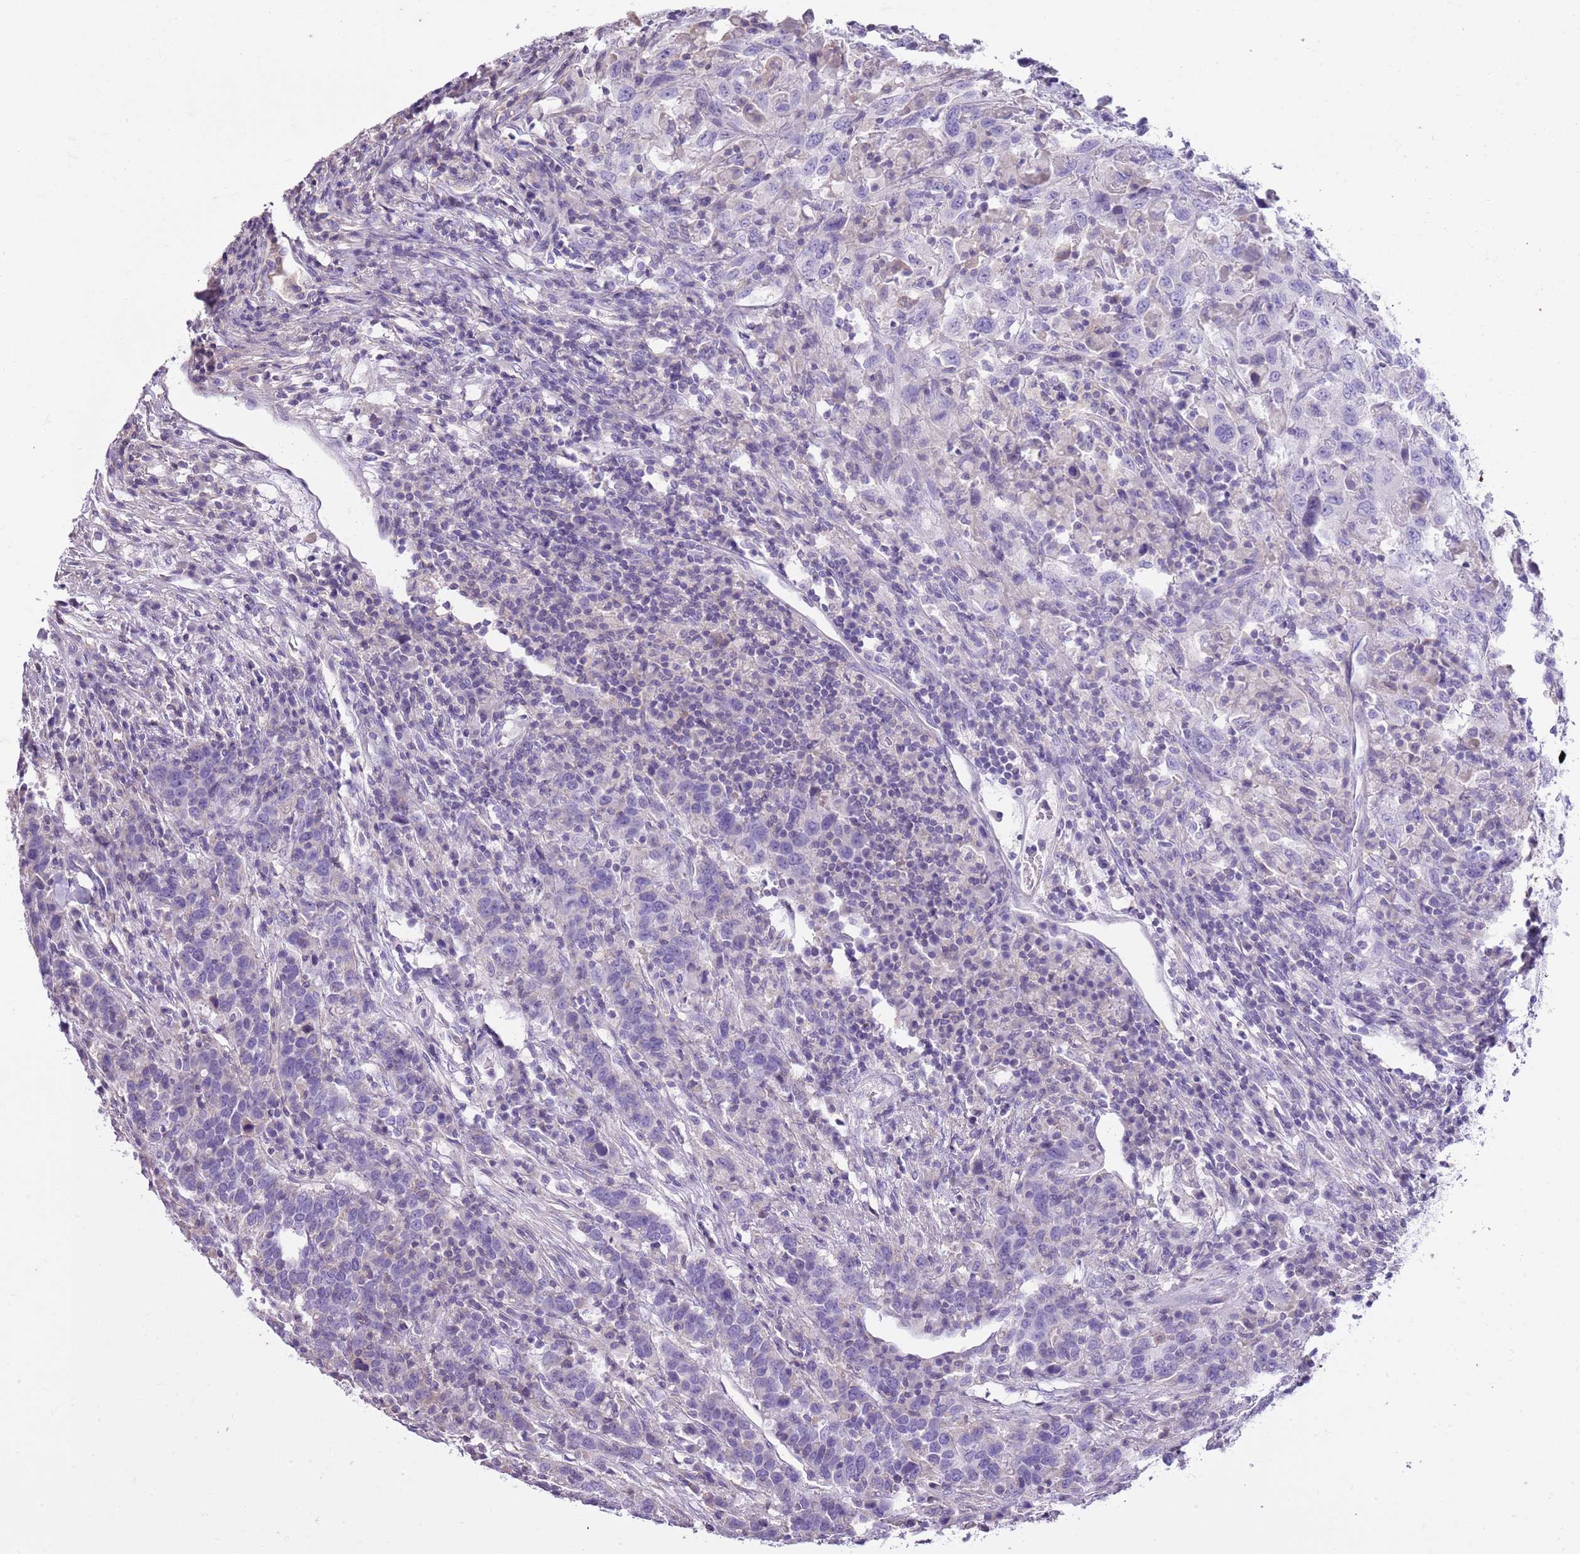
{"staining": {"intensity": "negative", "quantity": "none", "location": "none"}, "tissue": "urothelial cancer", "cell_type": "Tumor cells", "image_type": "cancer", "snomed": [{"axis": "morphology", "description": "Urothelial carcinoma, High grade"}, {"axis": "topography", "description": "Urinary bladder"}], "caption": "This is a micrograph of immunohistochemistry staining of high-grade urothelial carcinoma, which shows no expression in tumor cells. (Immunohistochemistry (ihc), brightfield microscopy, high magnification).", "gene": "CNPPD1", "patient": {"sex": "male", "age": 61}}